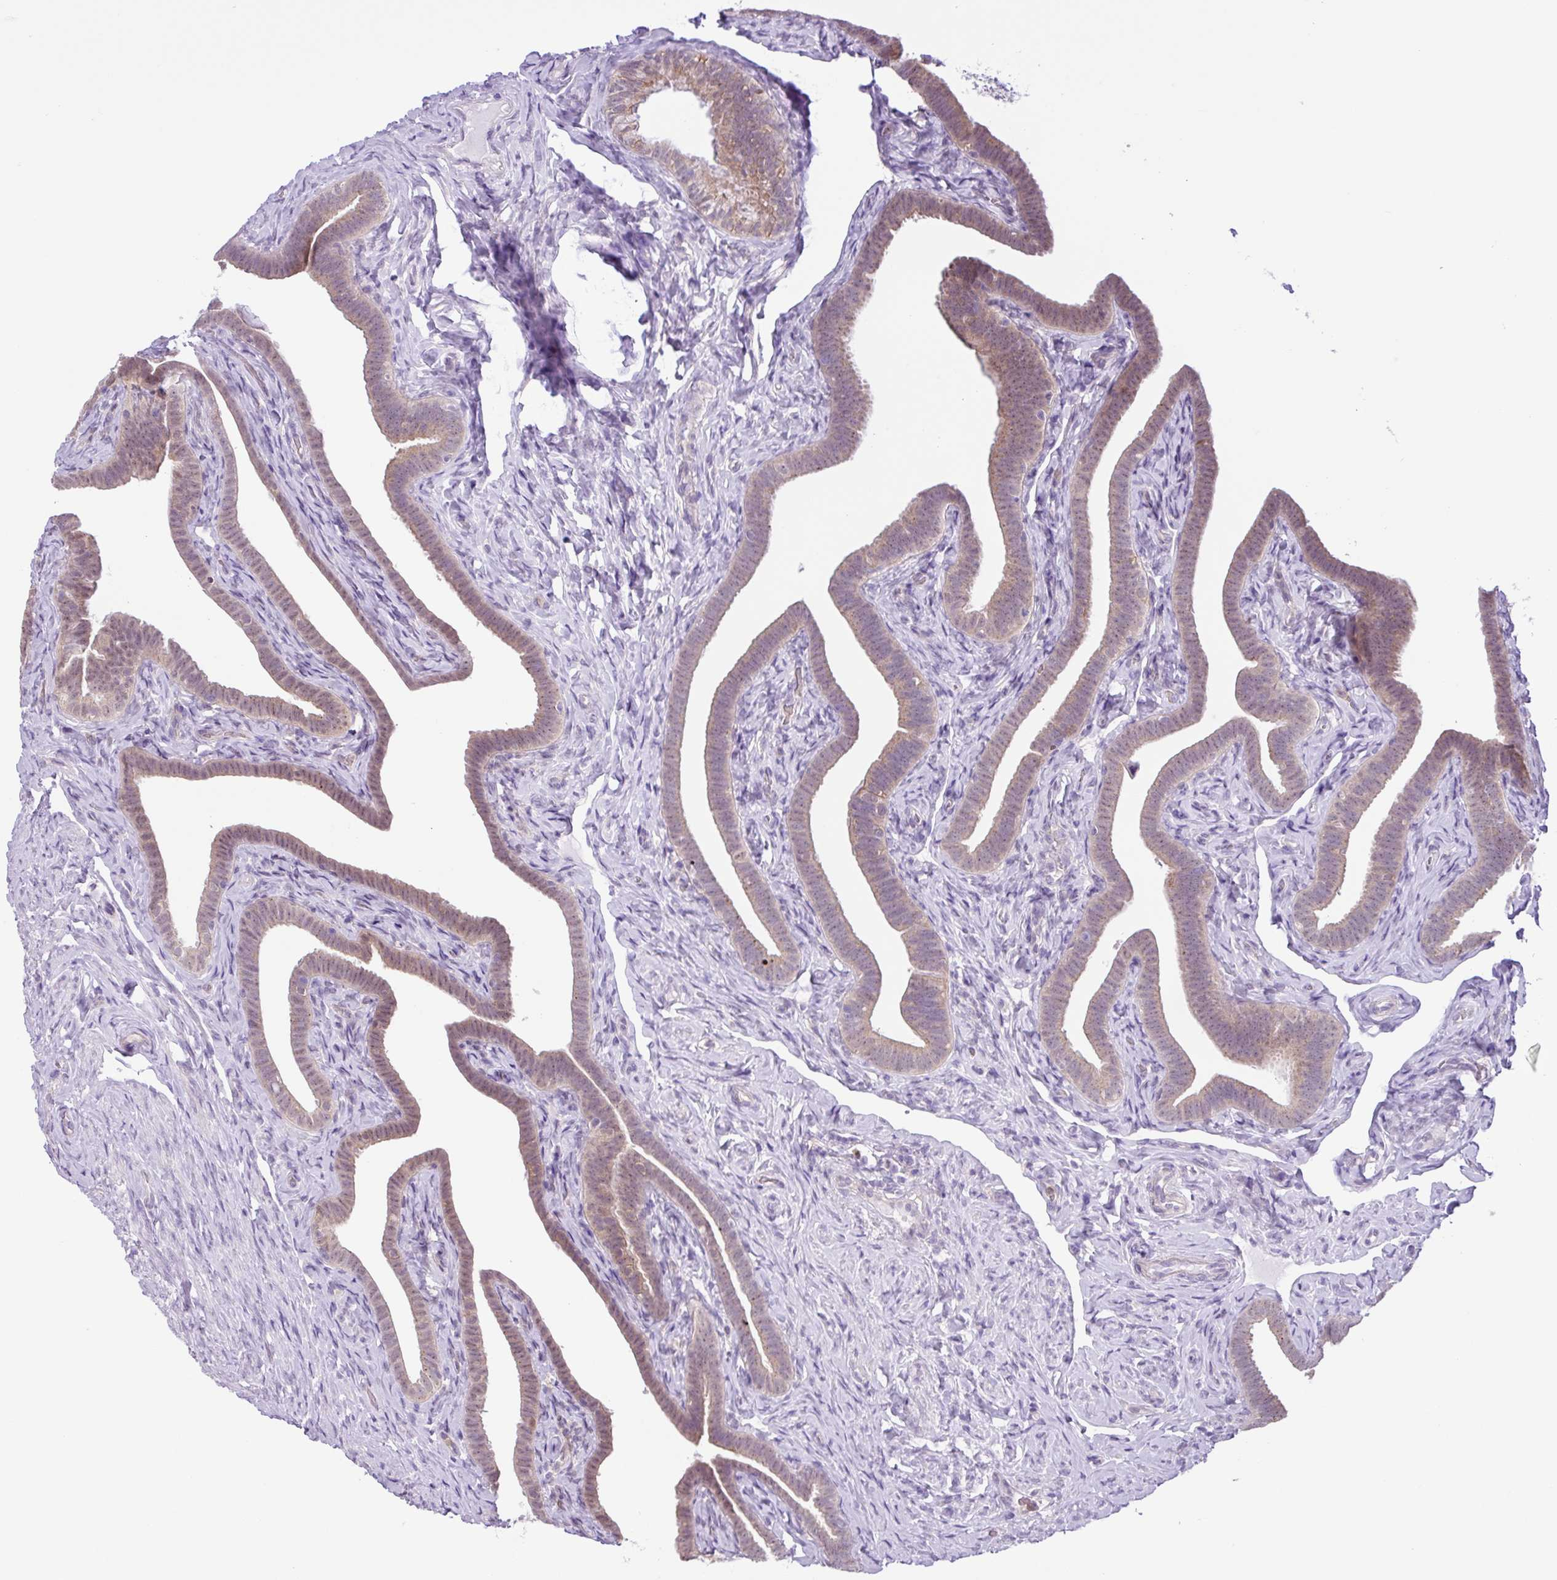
{"staining": {"intensity": "weak", "quantity": "25%-75%", "location": "cytoplasmic/membranous,nuclear"}, "tissue": "fallopian tube", "cell_type": "Glandular cells", "image_type": "normal", "snomed": [{"axis": "morphology", "description": "Normal tissue, NOS"}, {"axis": "topography", "description": "Fallopian tube"}], "caption": "DAB (3,3'-diaminobenzidine) immunohistochemical staining of benign fallopian tube exhibits weak cytoplasmic/membranous,nuclear protein staining in about 25%-75% of glandular cells.", "gene": "TONSL", "patient": {"sex": "female", "age": 69}}